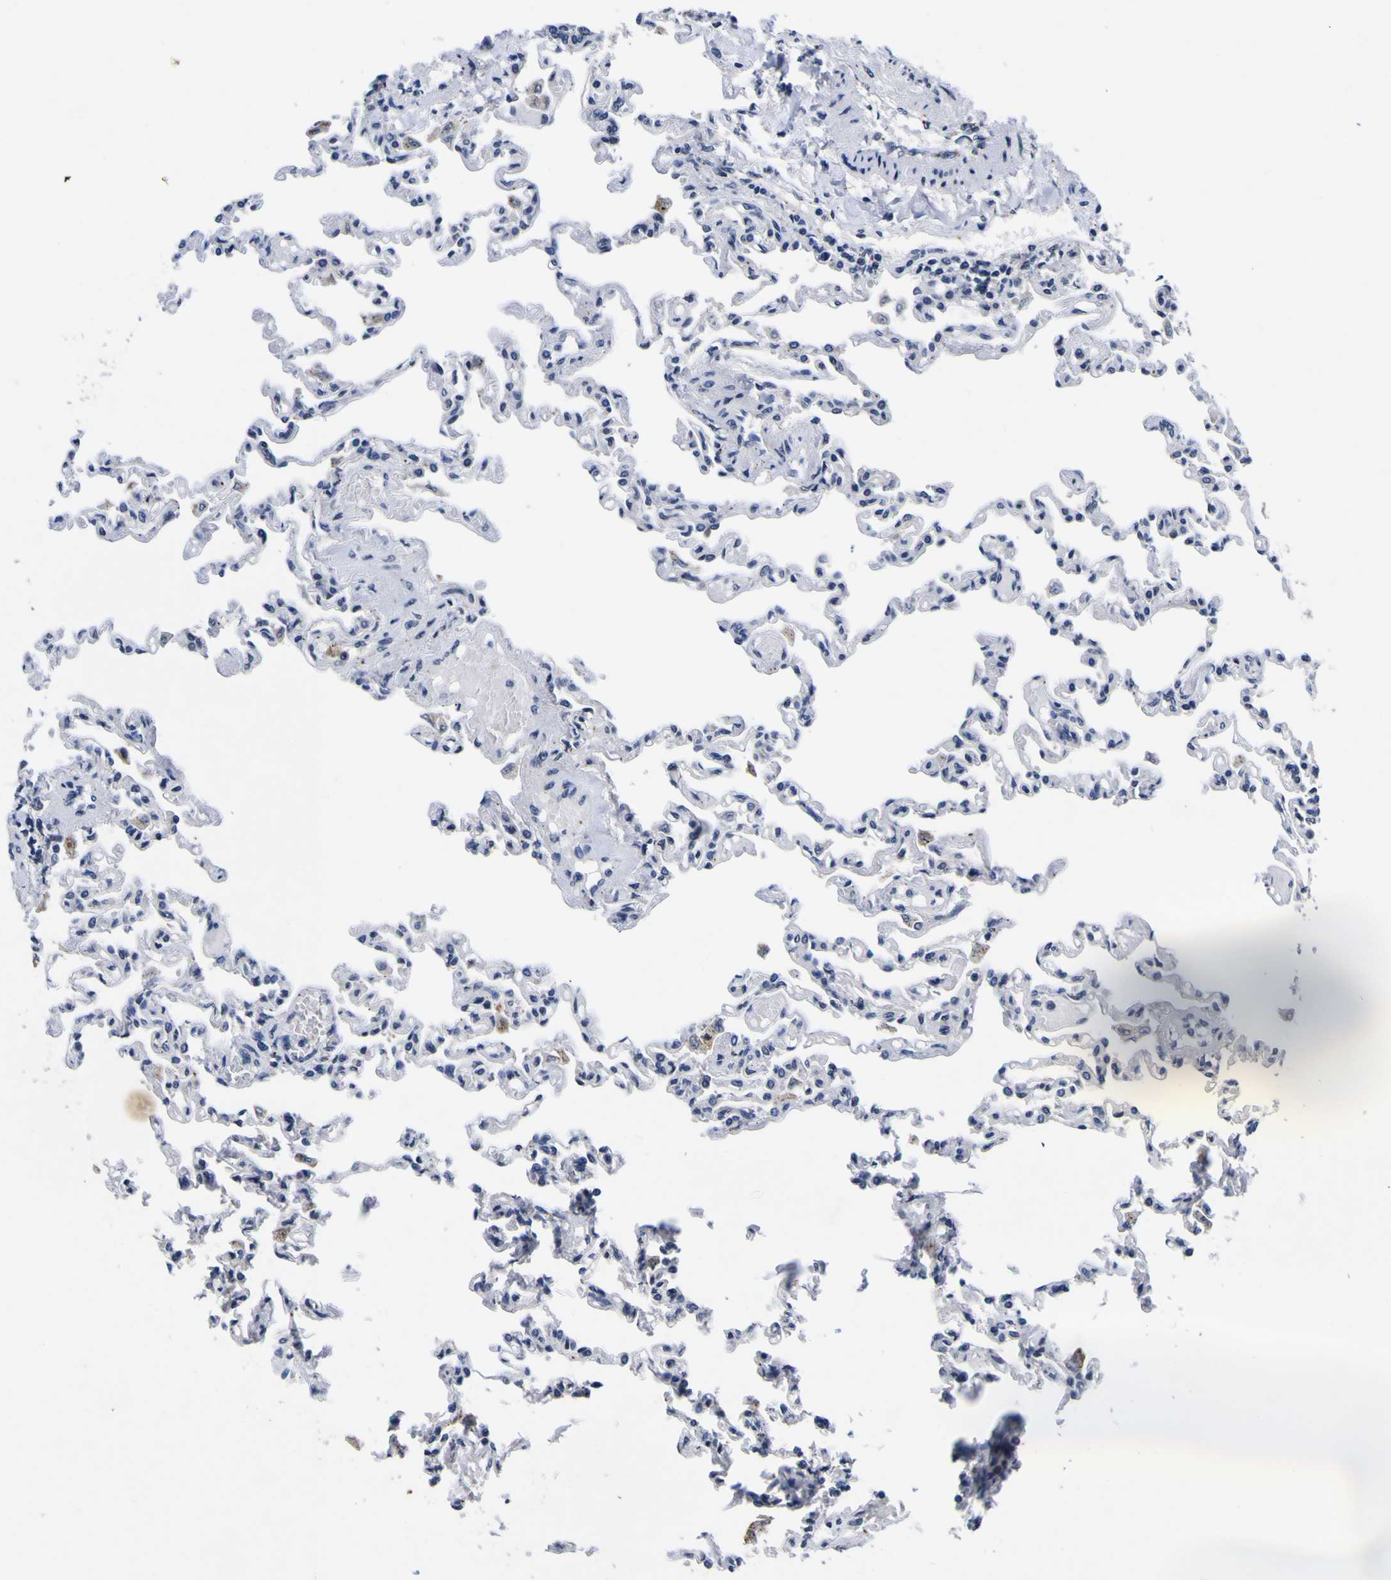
{"staining": {"intensity": "negative", "quantity": "none", "location": "none"}, "tissue": "lung", "cell_type": "Alveolar cells", "image_type": "normal", "snomed": [{"axis": "morphology", "description": "Normal tissue, NOS"}, {"axis": "topography", "description": "Lung"}], "caption": "This is an immunohistochemistry (IHC) image of unremarkable lung. There is no positivity in alveolar cells.", "gene": "IGFLR1", "patient": {"sex": "male", "age": 21}}